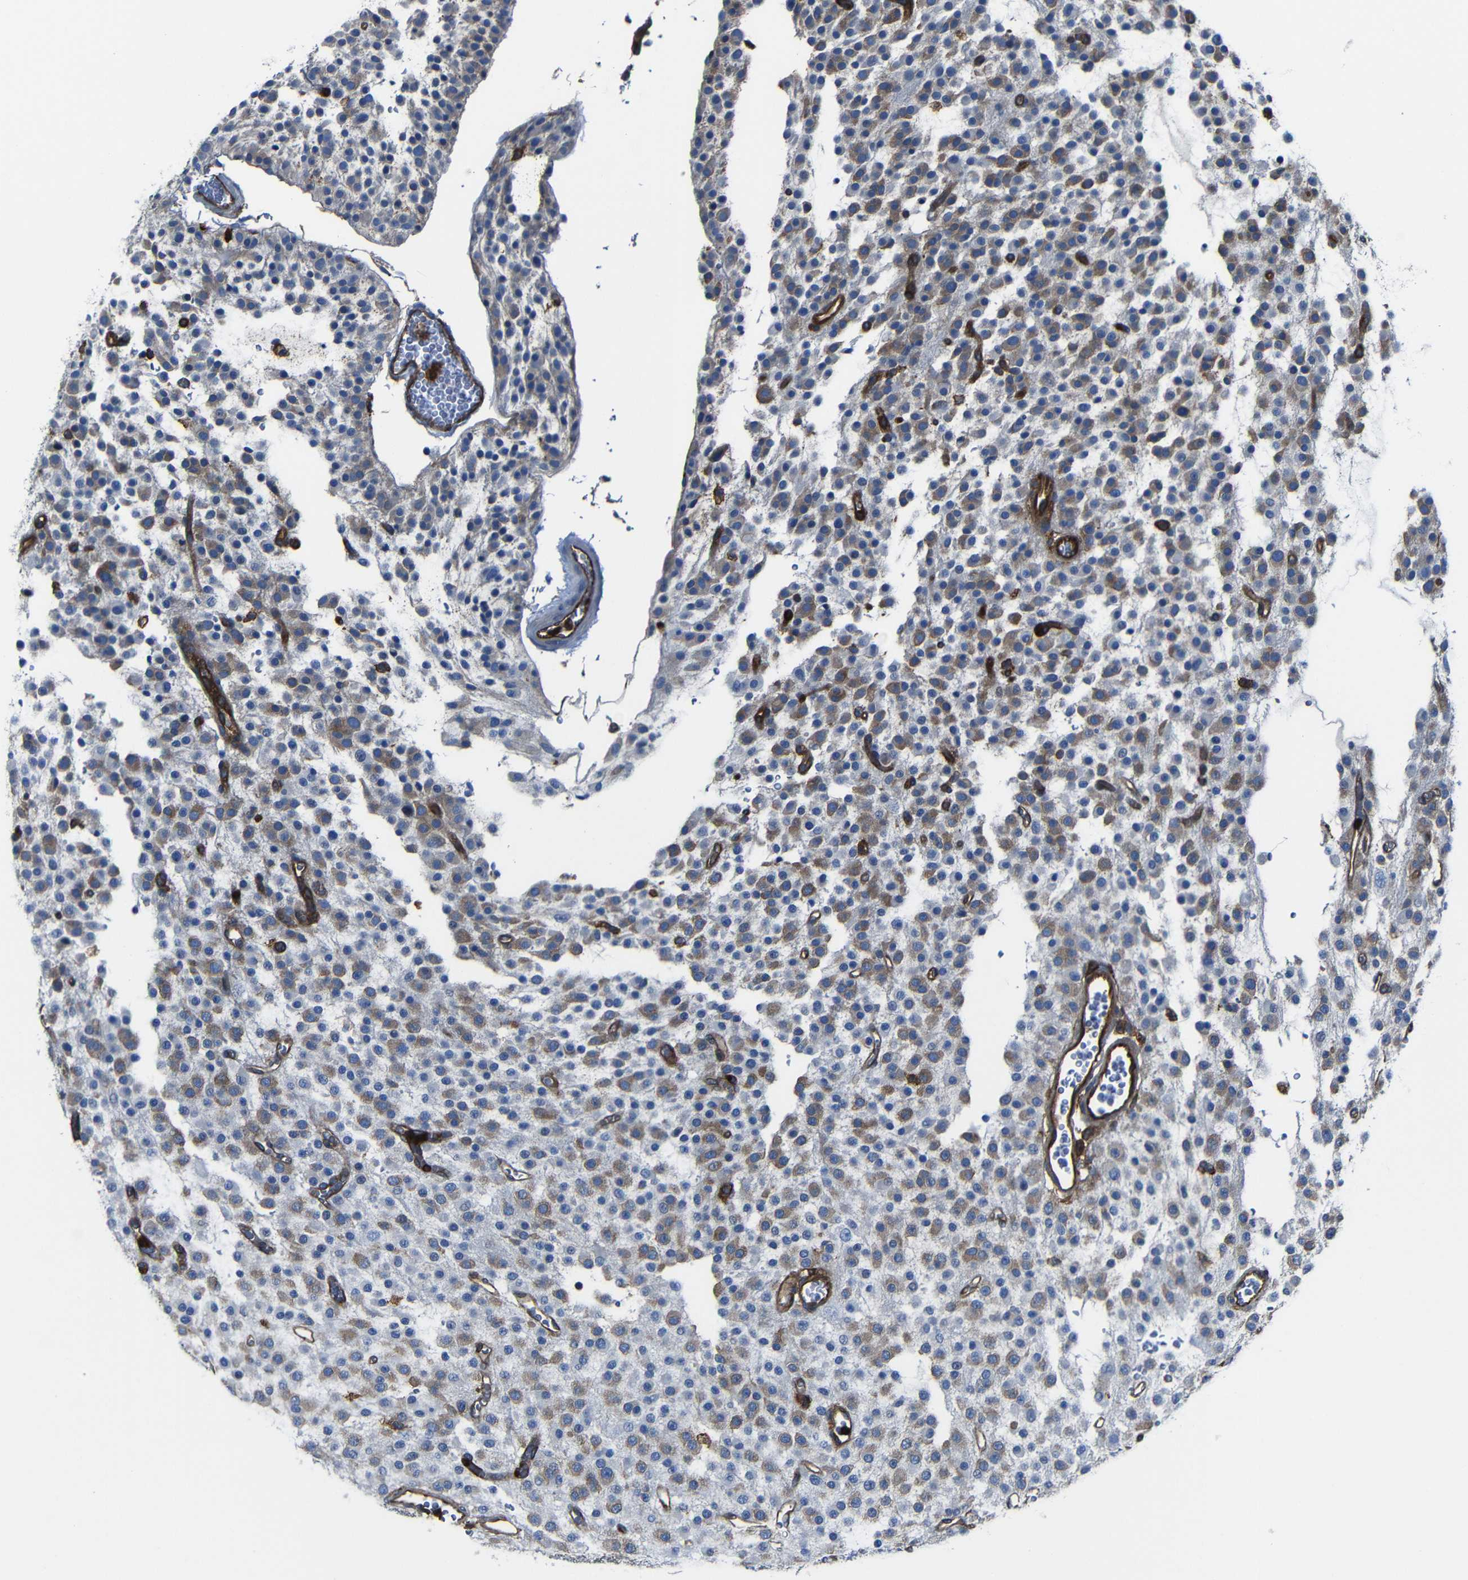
{"staining": {"intensity": "weak", "quantity": "25%-75%", "location": "cytoplasmic/membranous"}, "tissue": "glioma", "cell_type": "Tumor cells", "image_type": "cancer", "snomed": [{"axis": "morphology", "description": "Glioma, malignant, Low grade"}, {"axis": "topography", "description": "Brain"}], "caption": "A brown stain labels weak cytoplasmic/membranous expression of a protein in malignant glioma (low-grade) tumor cells.", "gene": "ARHGEF1", "patient": {"sex": "male", "age": 38}}